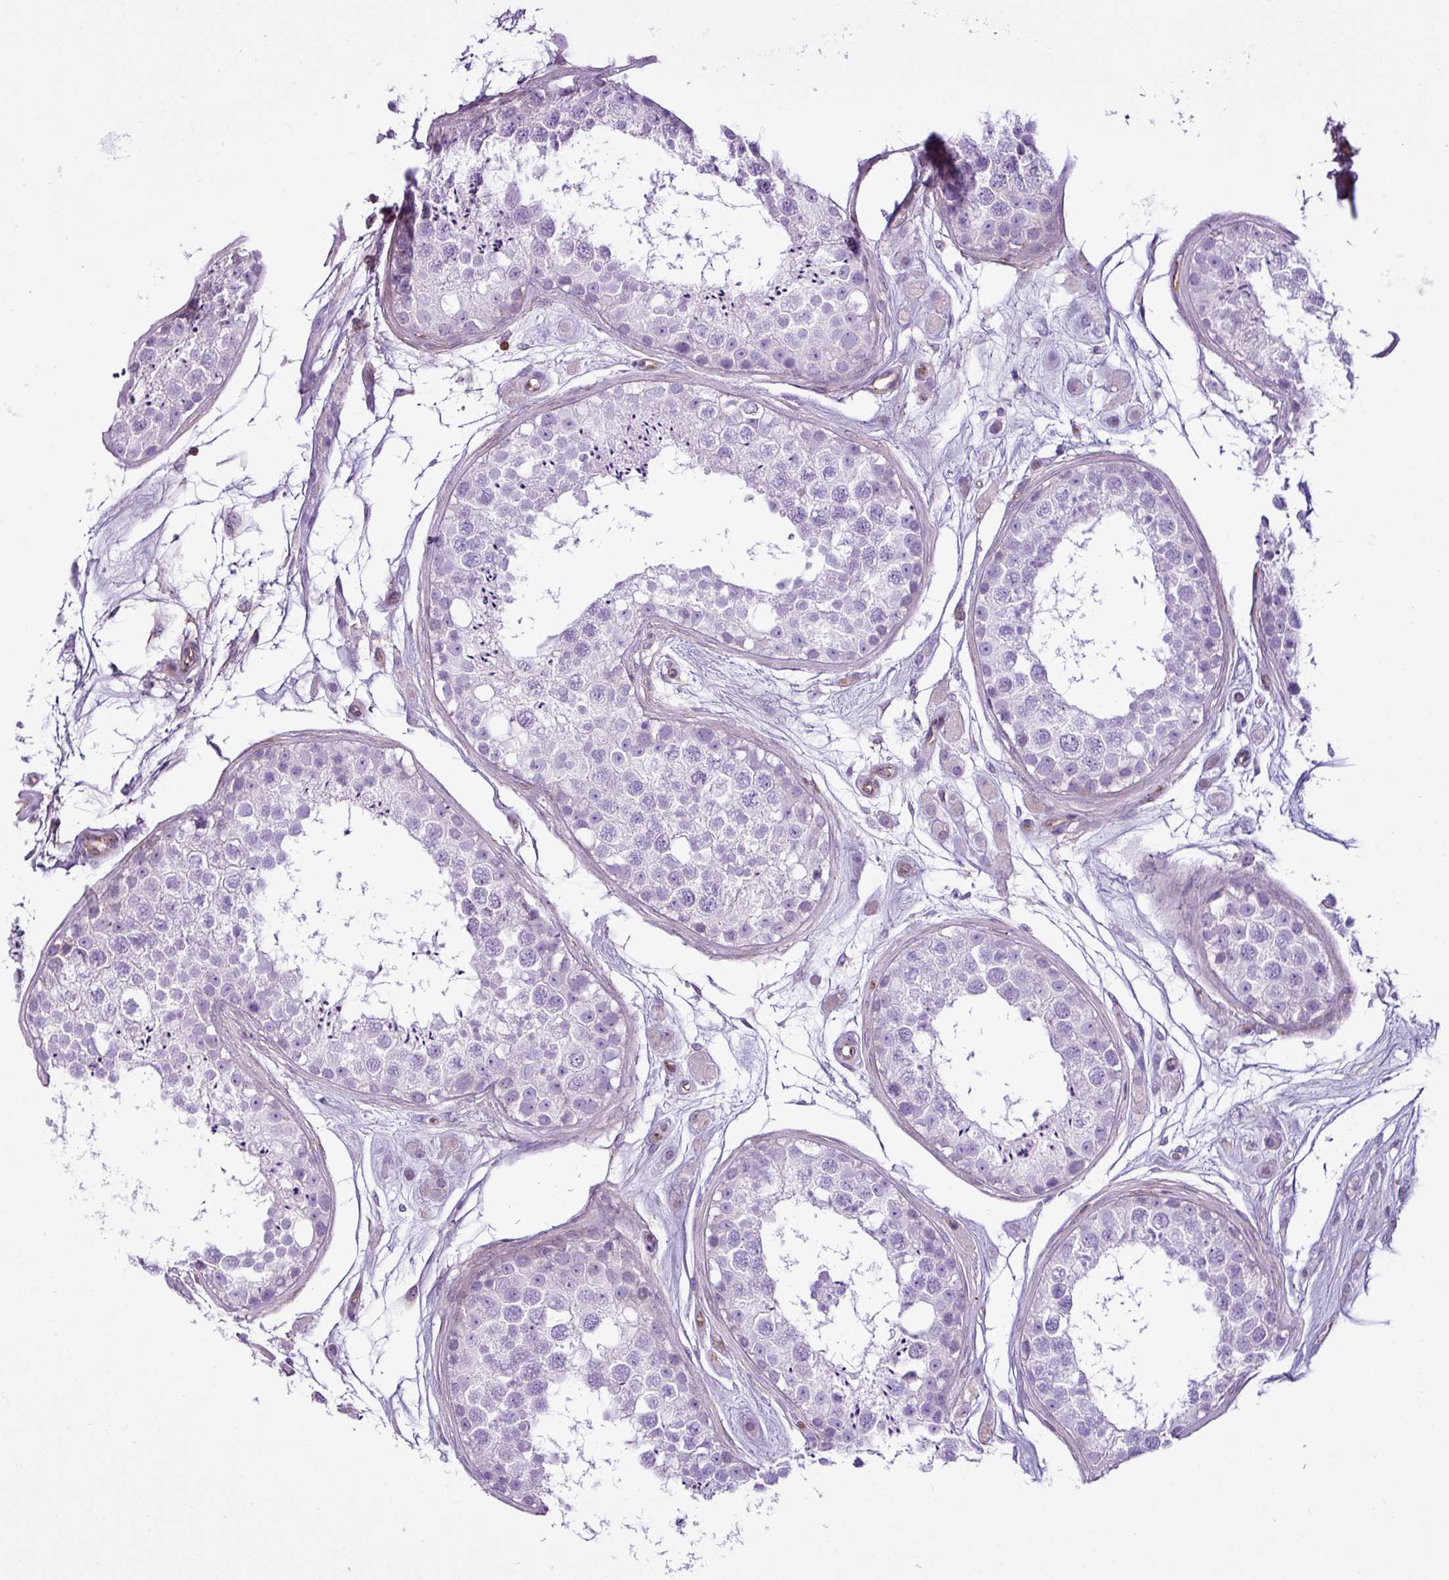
{"staining": {"intensity": "negative", "quantity": "none", "location": "none"}, "tissue": "testis", "cell_type": "Cells in seminiferous ducts", "image_type": "normal", "snomed": [{"axis": "morphology", "description": "Normal tissue, NOS"}, {"axis": "topography", "description": "Testis"}], "caption": "Immunohistochemical staining of benign human testis reveals no significant staining in cells in seminiferous ducts.", "gene": "EME2", "patient": {"sex": "male", "age": 25}}